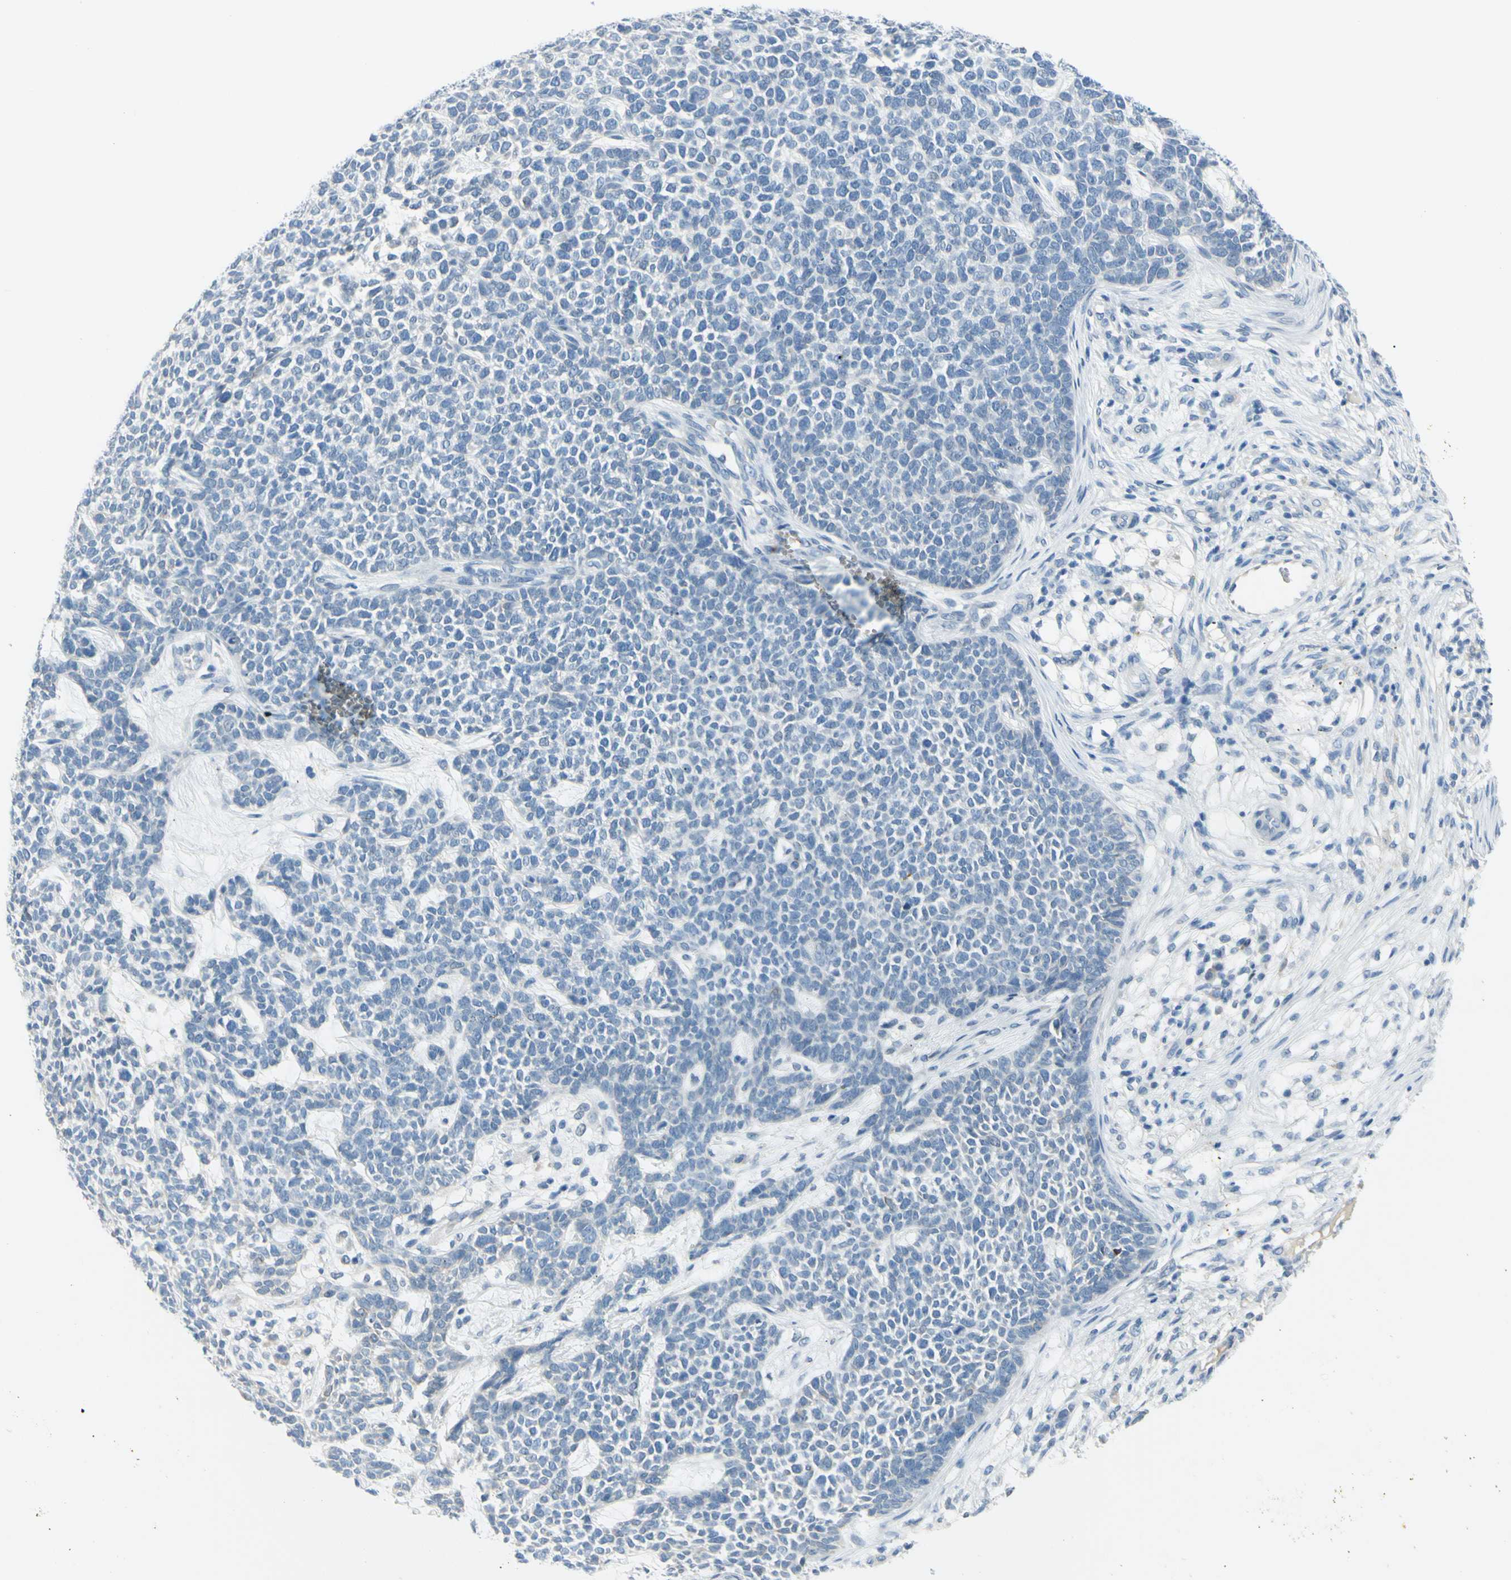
{"staining": {"intensity": "negative", "quantity": "none", "location": "none"}, "tissue": "skin cancer", "cell_type": "Tumor cells", "image_type": "cancer", "snomed": [{"axis": "morphology", "description": "Basal cell carcinoma"}, {"axis": "topography", "description": "Skin"}], "caption": "A high-resolution histopathology image shows immunohistochemistry (IHC) staining of skin cancer (basal cell carcinoma), which displays no significant expression in tumor cells.", "gene": "DCT", "patient": {"sex": "female", "age": 84}}